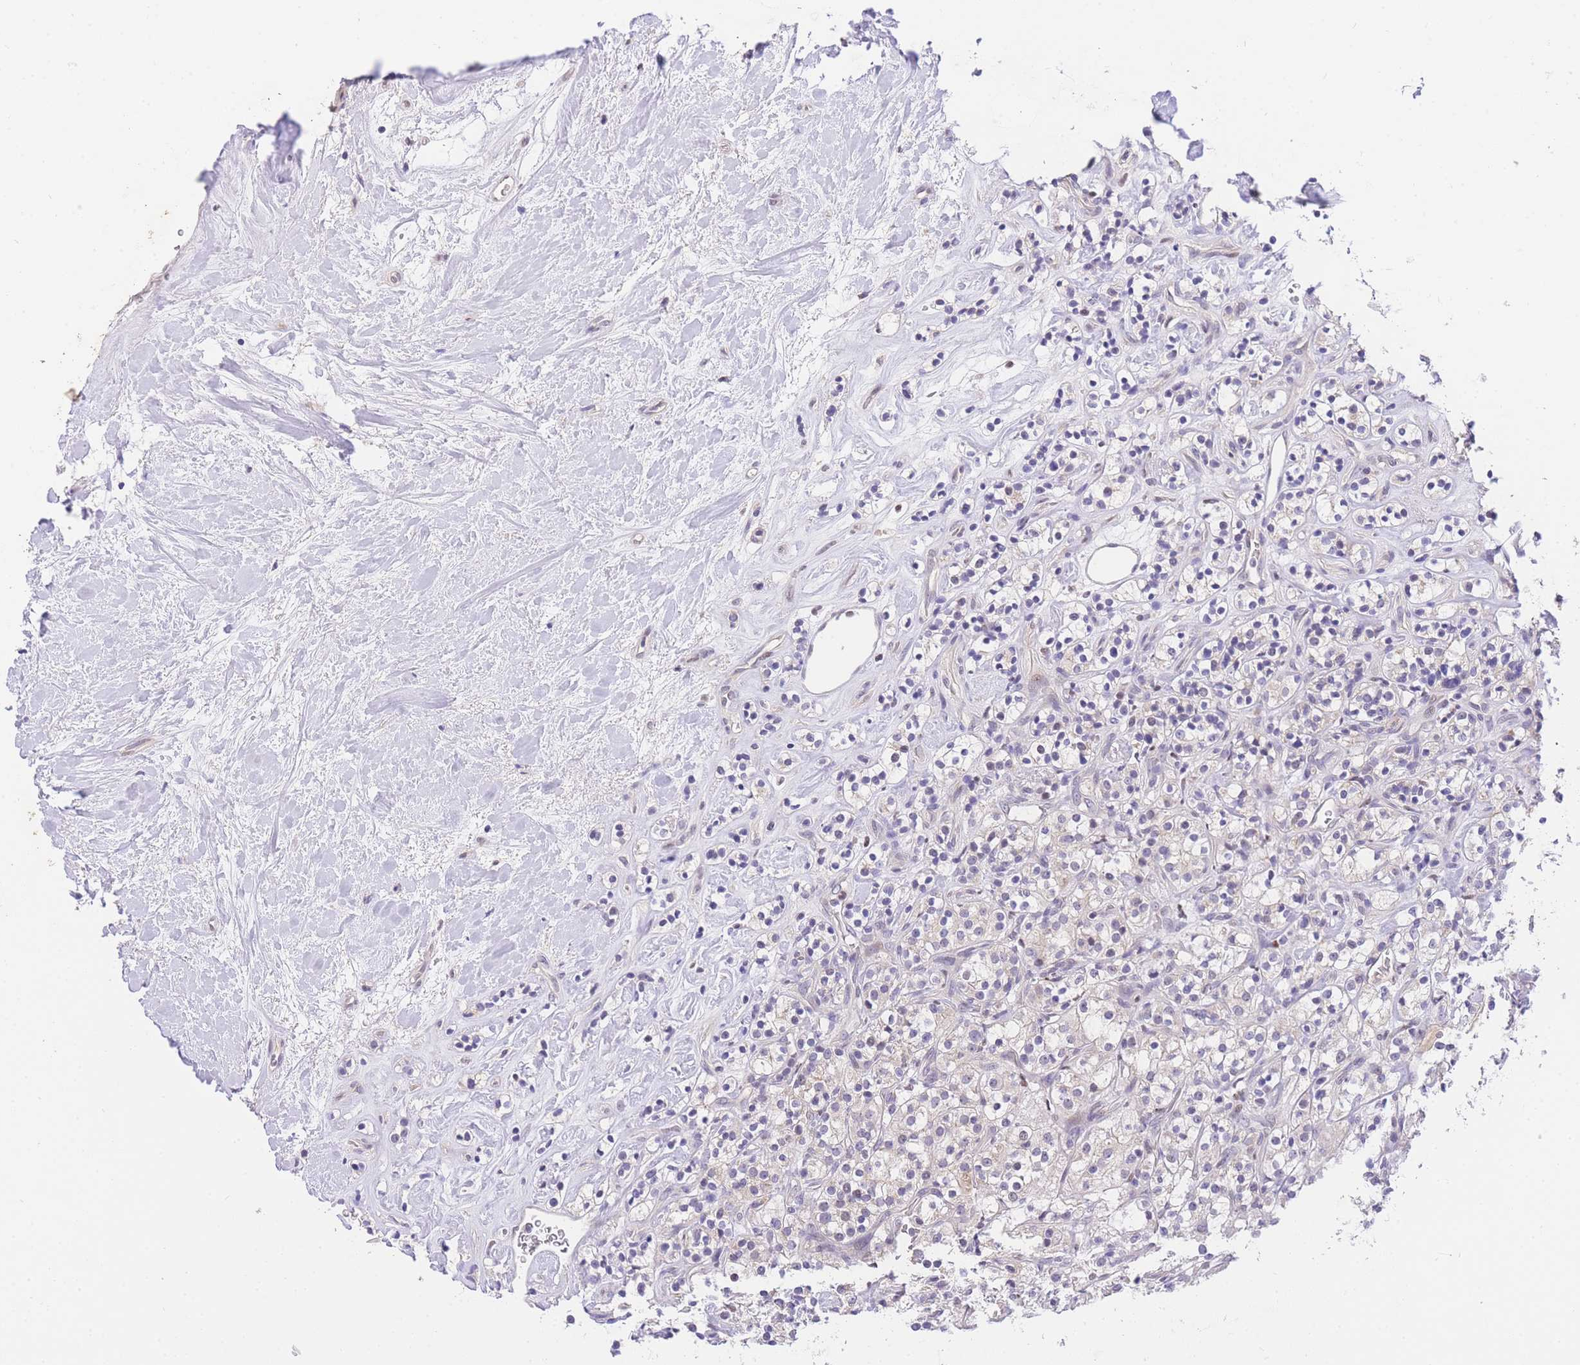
{"staining": {"intensity": "negative", "quantity": "none", "location": "none"}, "tissue": "renal cancer", "cell_type": "Tumor cells", "image_type": "cancer", "snomed": [{"axis": "morphology", "description": "Adenocarcinoma, NOS"}, {"axis": "topography", "description": "Kidney"}], "caption": "Immunohistochemistry histopathology image of neoplastic tissue: human renal cancer stained with DAB exhibits no significant protein expression in tumor cells.", "gene": "SLC35F2", "patient": {"sex": "male", "age": 77}}